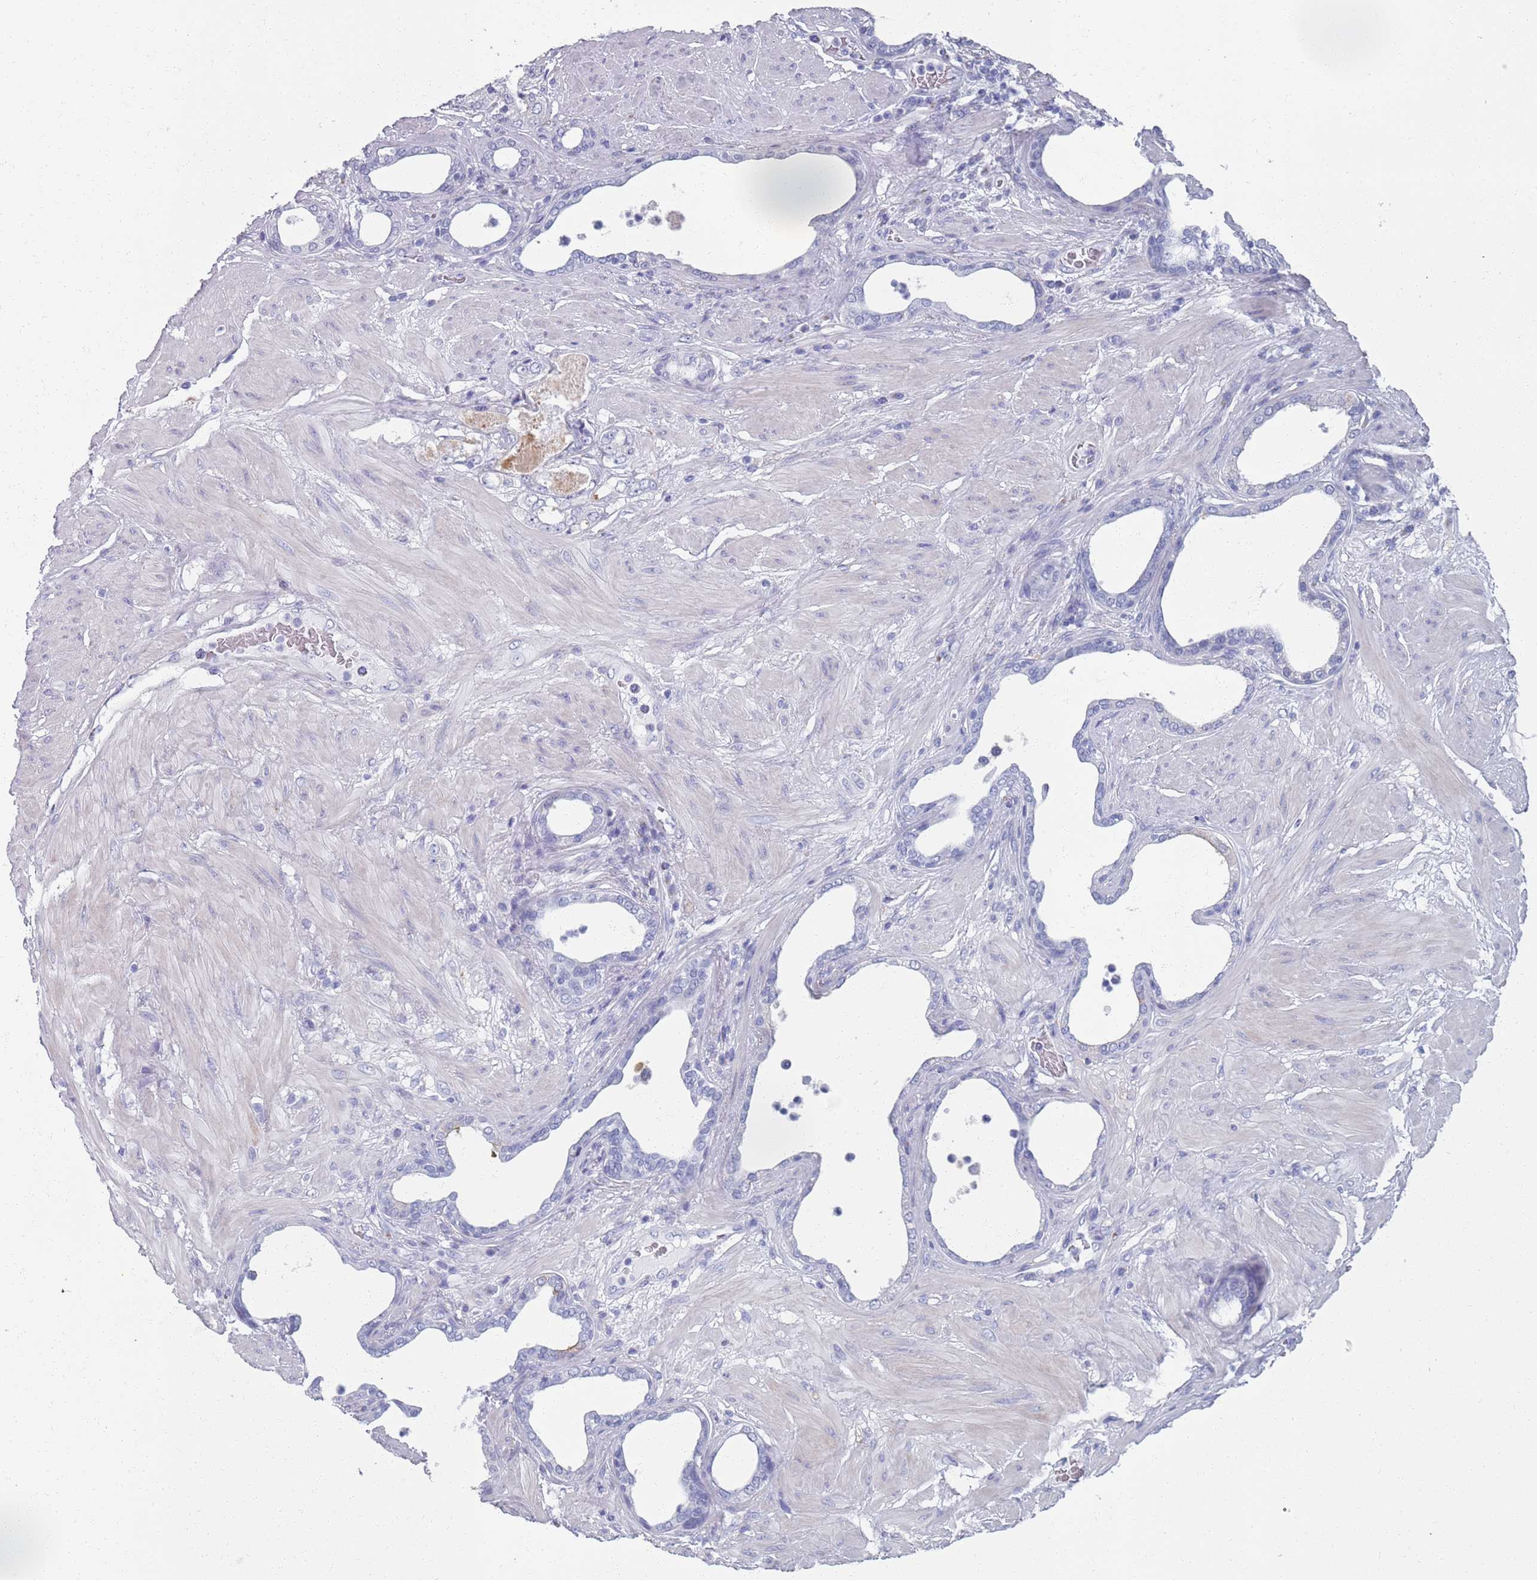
{"staining": {"intensity": "negative", "quantity": "none", "location": "none"}, "tissue": "prostate cancer", "cell_type": "Tumor cells", "image_type": "cancer", "snomed": [{"axis": "morphology", "description": "Adenocarcinoma, High grade"}, {"axis": "topography", "description": "Prostate"}], "caption": "IHC histopathology image of prostate cancer stained for a protein (brown), which shows no expression in tumor cells.", "gene": "PLOD1", "patient": {"sex": "male", "age": 68}}